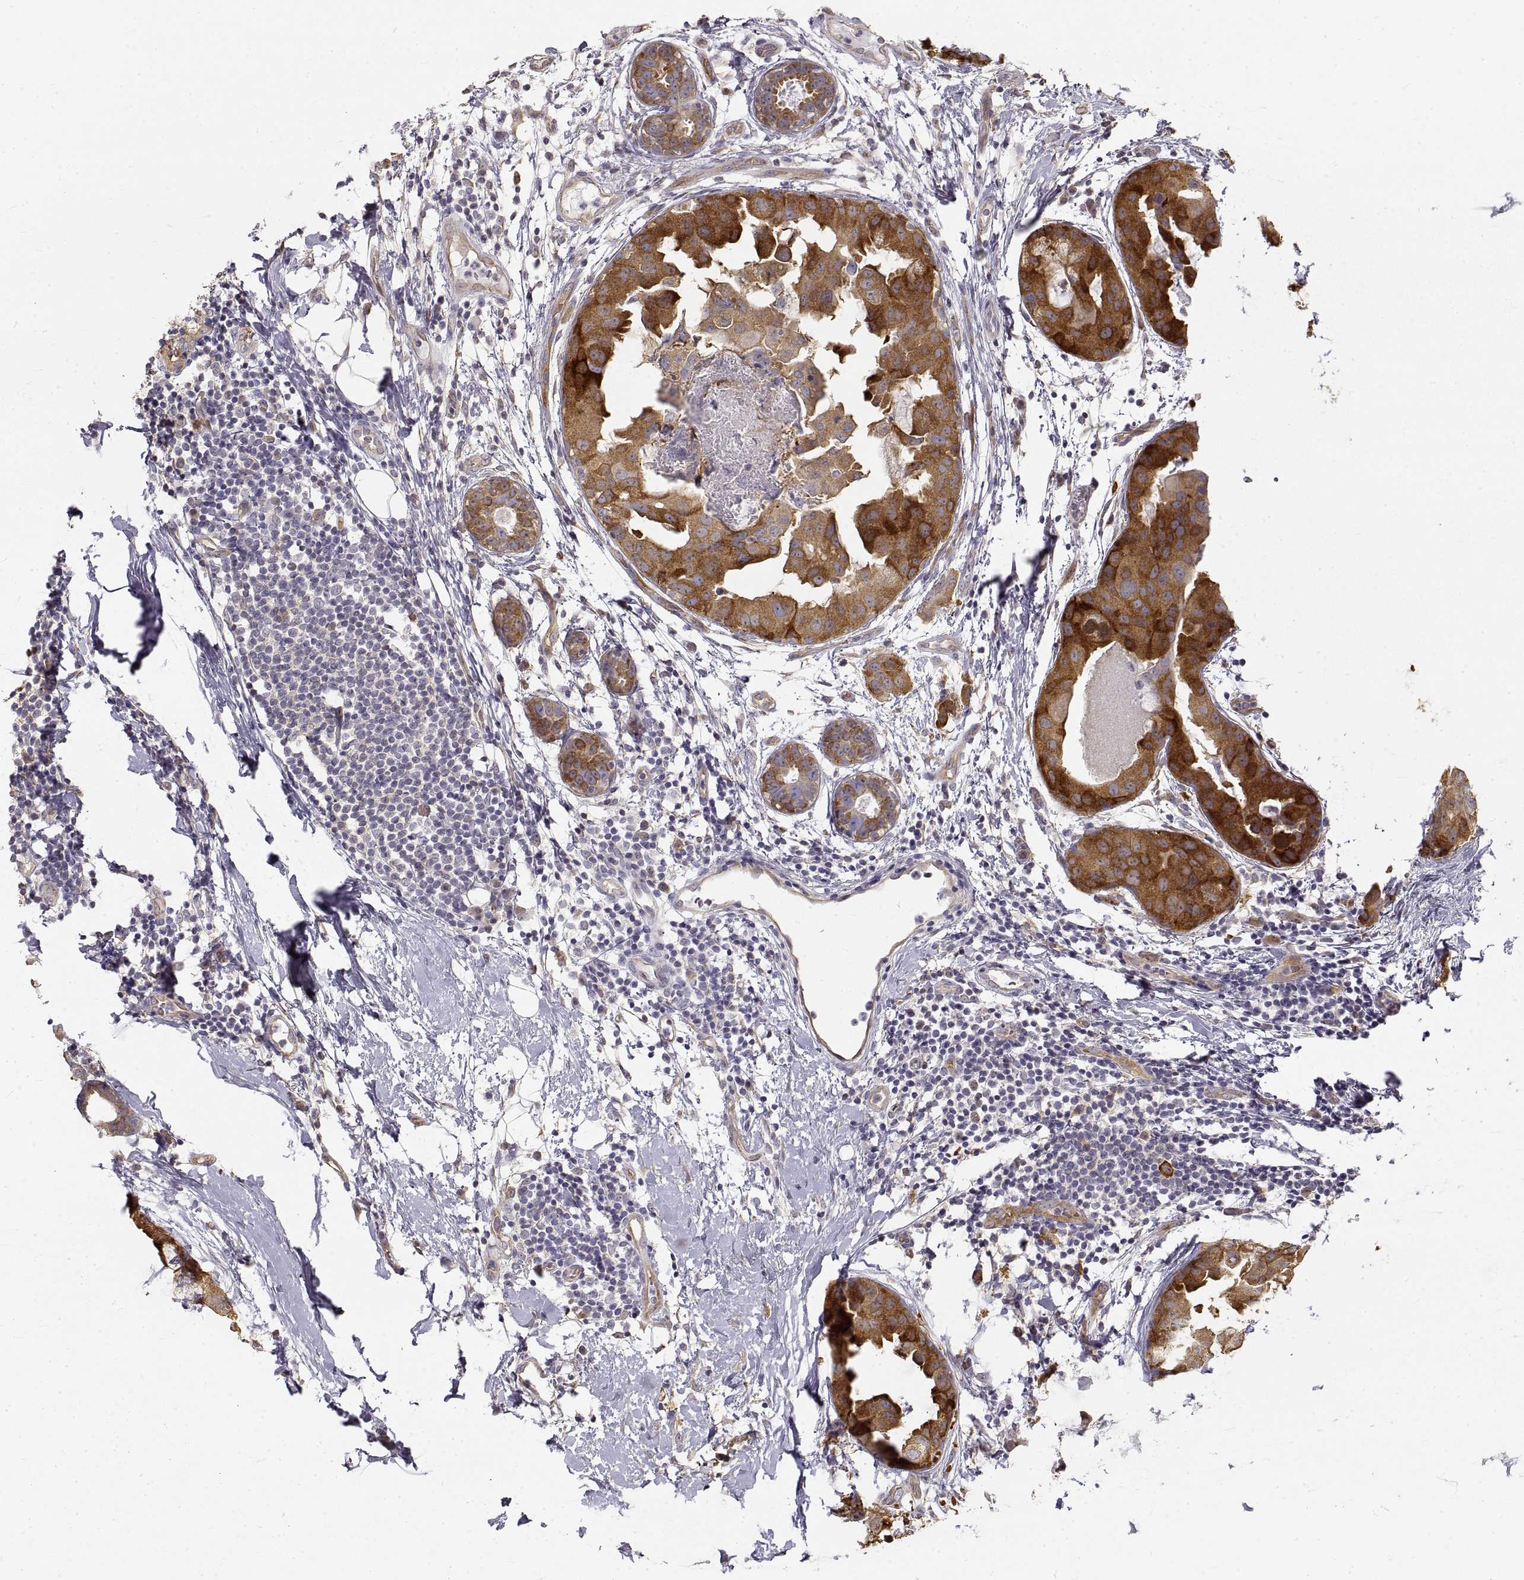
{"staining": {"intensity": "strong", "quantity": ">75%", "location": "cytoplasmic/membranous"}, "tissue": "breast cancer", "cell_type": "Tumor cells", "image_type": "cancer", "snomed": [{"axis": "morphology", "description": "Normal tissue, NOS"}, {"axis": "morphology", "description": "Duct carcinoma"}, {"axis": "topography", "description": "Breast"}], "caption": "Breast cancer (infiltrating ductal carcinoma) stained for a protein (brown) reveals strong cytoplasmic/membranous positive positivity in approximately >75% of tumor cells.", "gene": "HSP90AB1", "patient": {"sex": "female", "age": 40}}